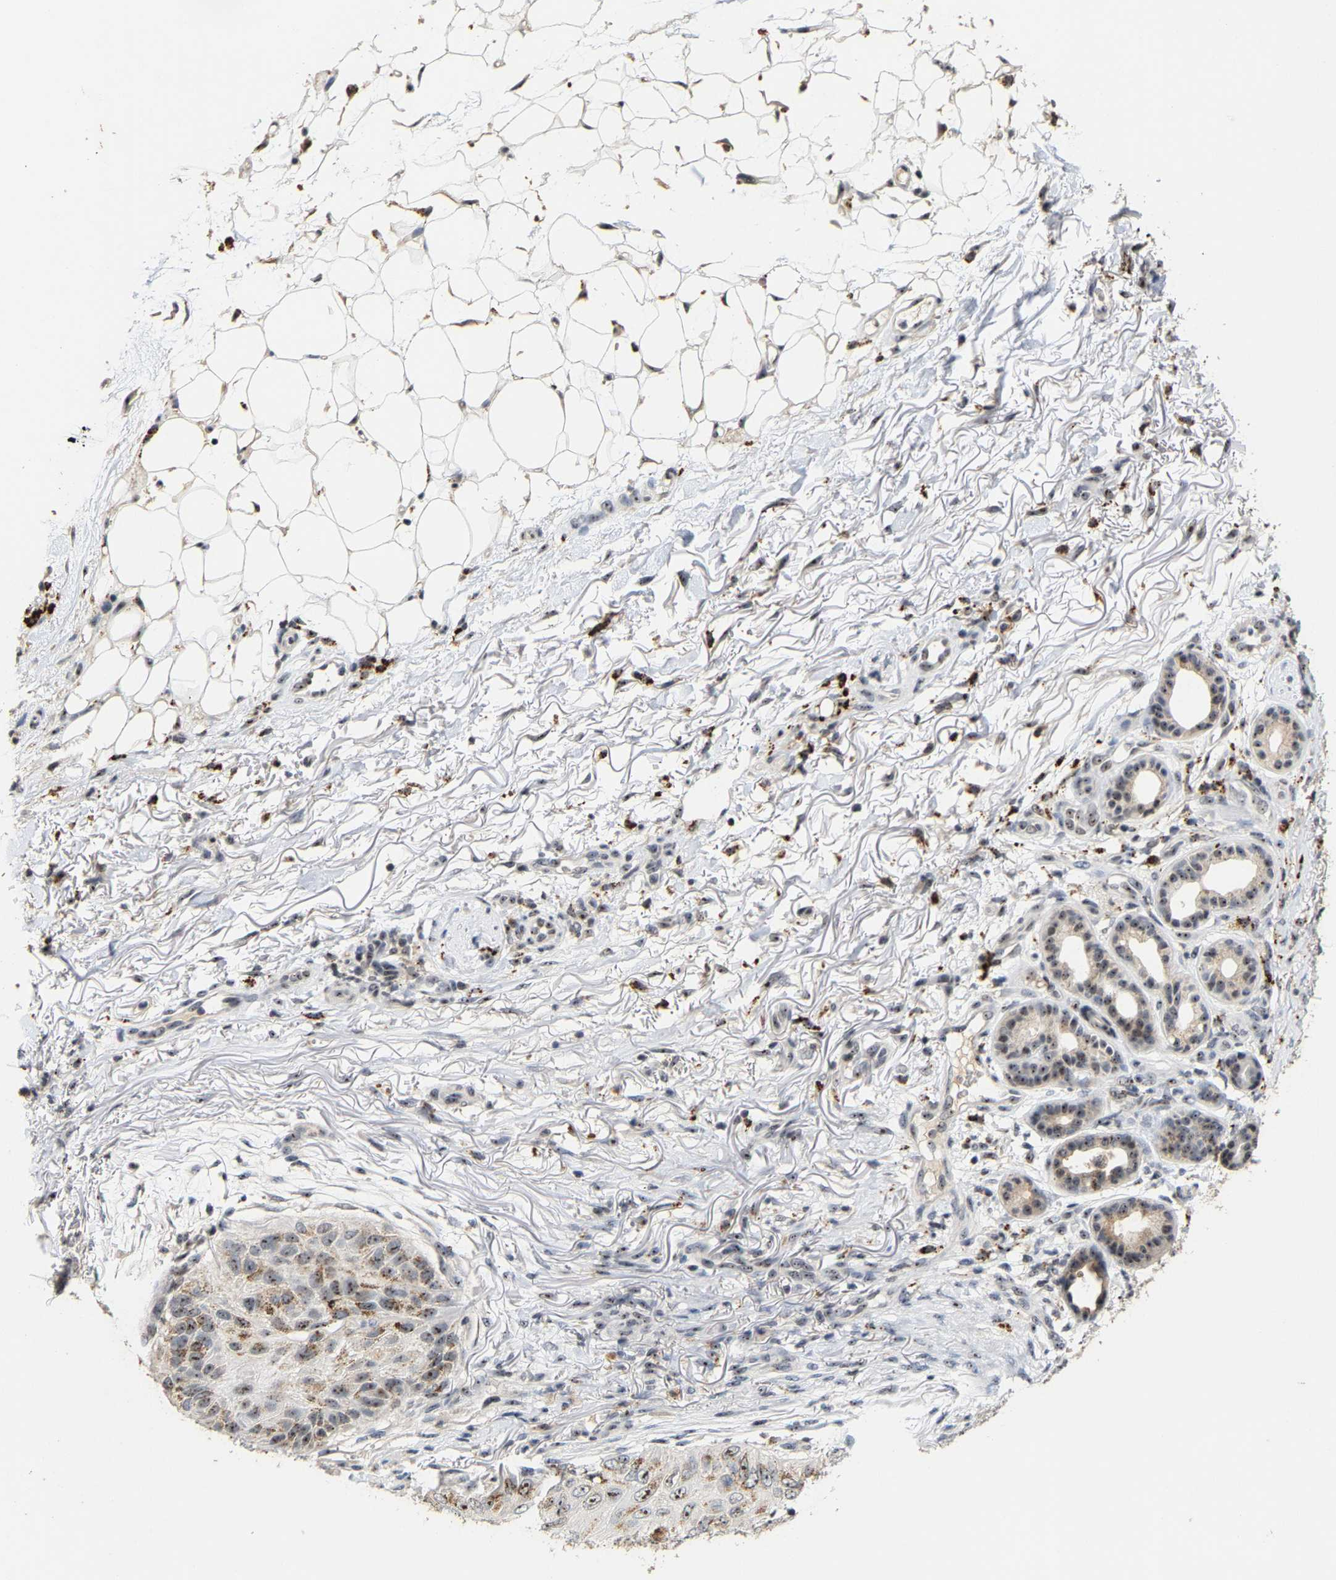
{"staining": {"intensity": "moderate", "quantity": ">75%", "location": "cytoplasmic/membranous,nuclear"}, "tissue": "skin cancer", "cell_type": "Tumor cells", "image_type": "cancer", "snomed": [{"axis": "morphology", "description": "Squamous cell carcinoma, NOS"}, {"axis": "topography", "description": "Skin"}], "caption": "Tumor cells exhibit medium levels of moderate cytoplasmic/membranous and nuclear staining in approximately >75% of cells in human skin cancer (squamous cell carcinoma).", "gene": "NOP58", "patient": {"sex": "female", "age": 77}}